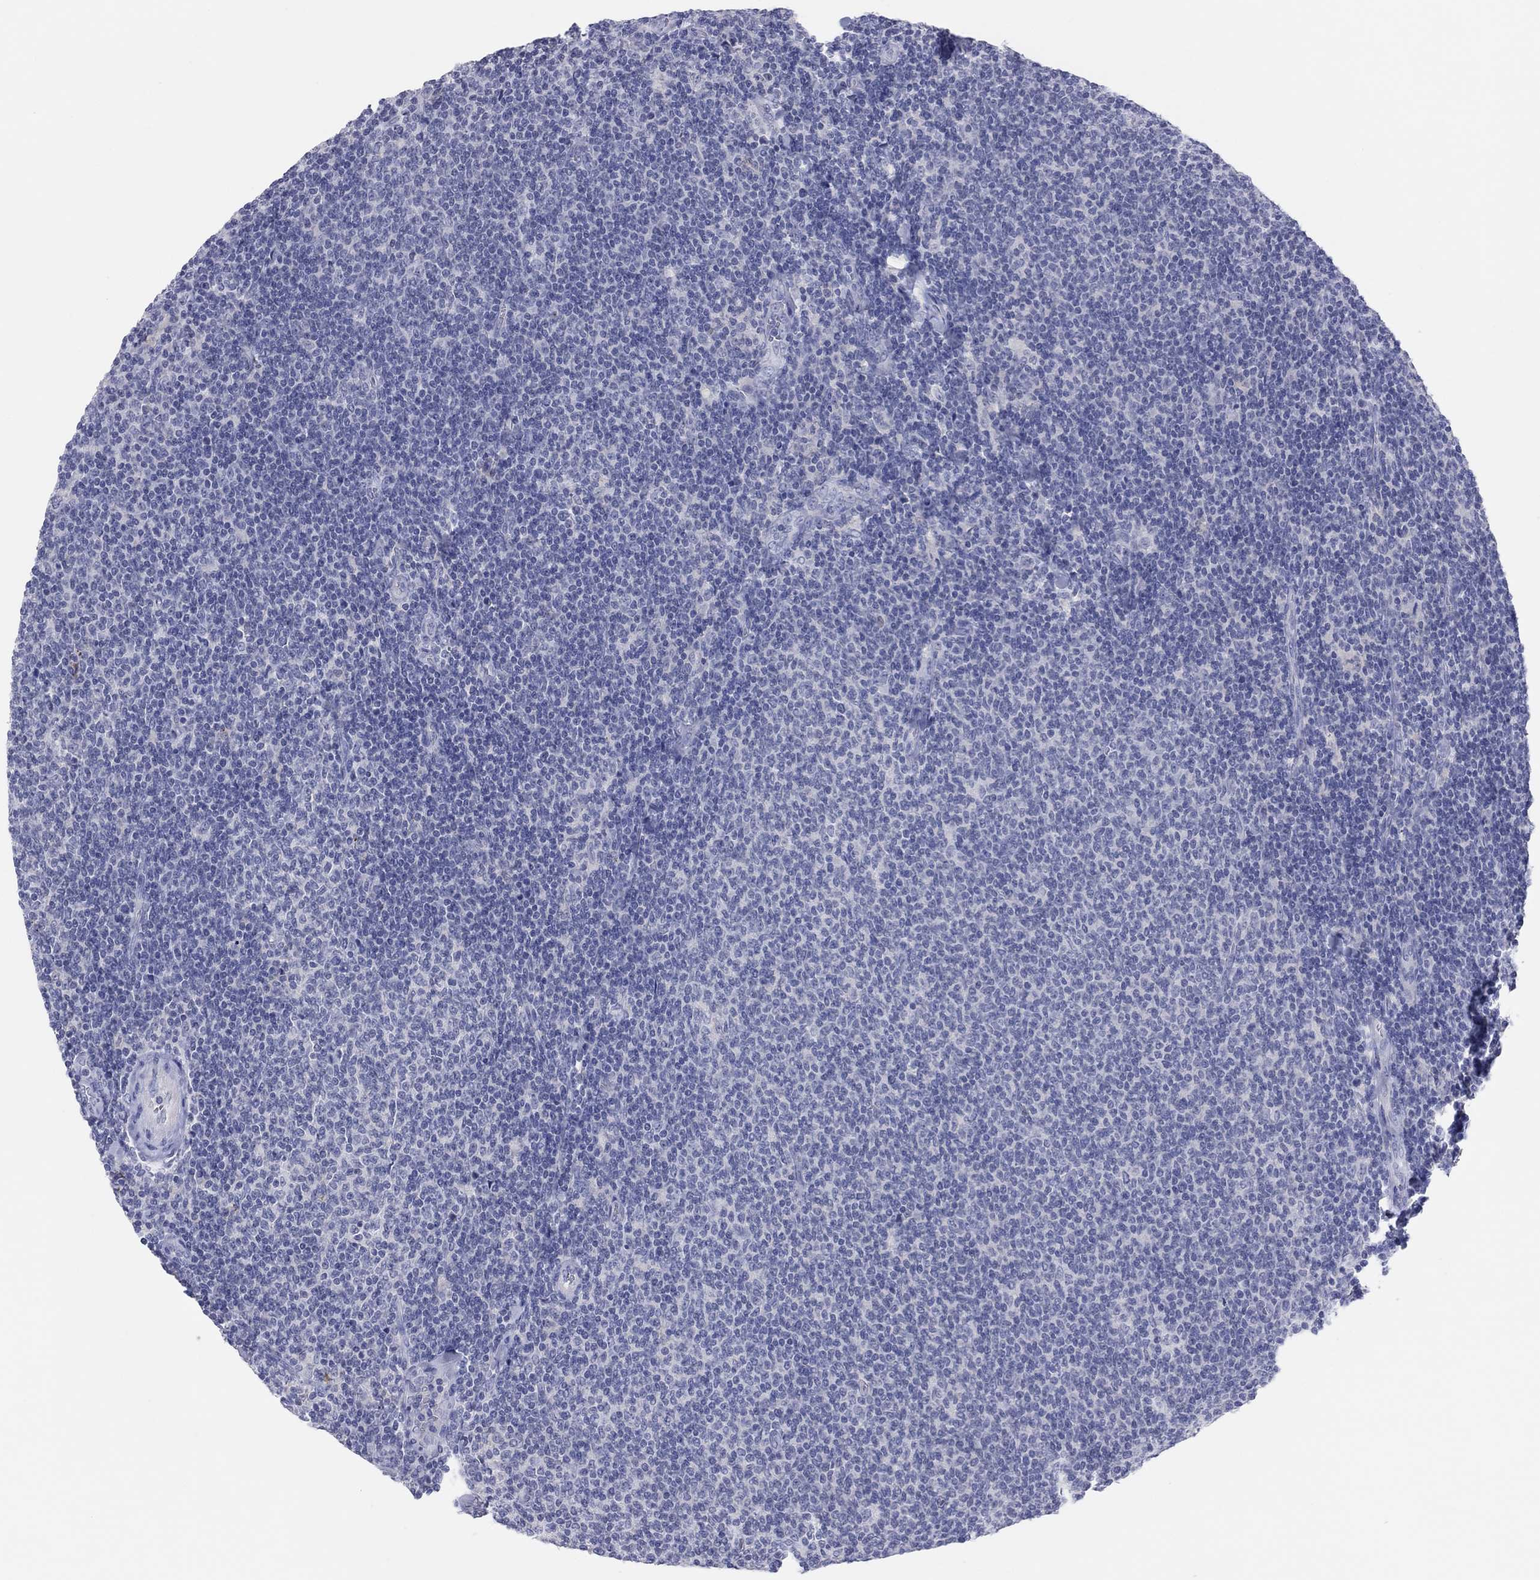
{"staining": {"intensity": "negative", "quantity": "none", "location": "none"}, "tissue": "lymphoma", "cell_type": "Tumor cells", "image_type": "cancer", "snomed": [{"axis": "morphology", "description": "Malignant lymphoma, non-Hodgkin's type, Low grade"}, {"axis": "topography", "description": "Lymph node"}], "caption": "The micrograph reveals no staining of tumor cells in malignant lymphoma, non-Hodgkin's type (low-grade).", "gene": "CPNE6", "patient": {"sex": "male", "age": 52}}